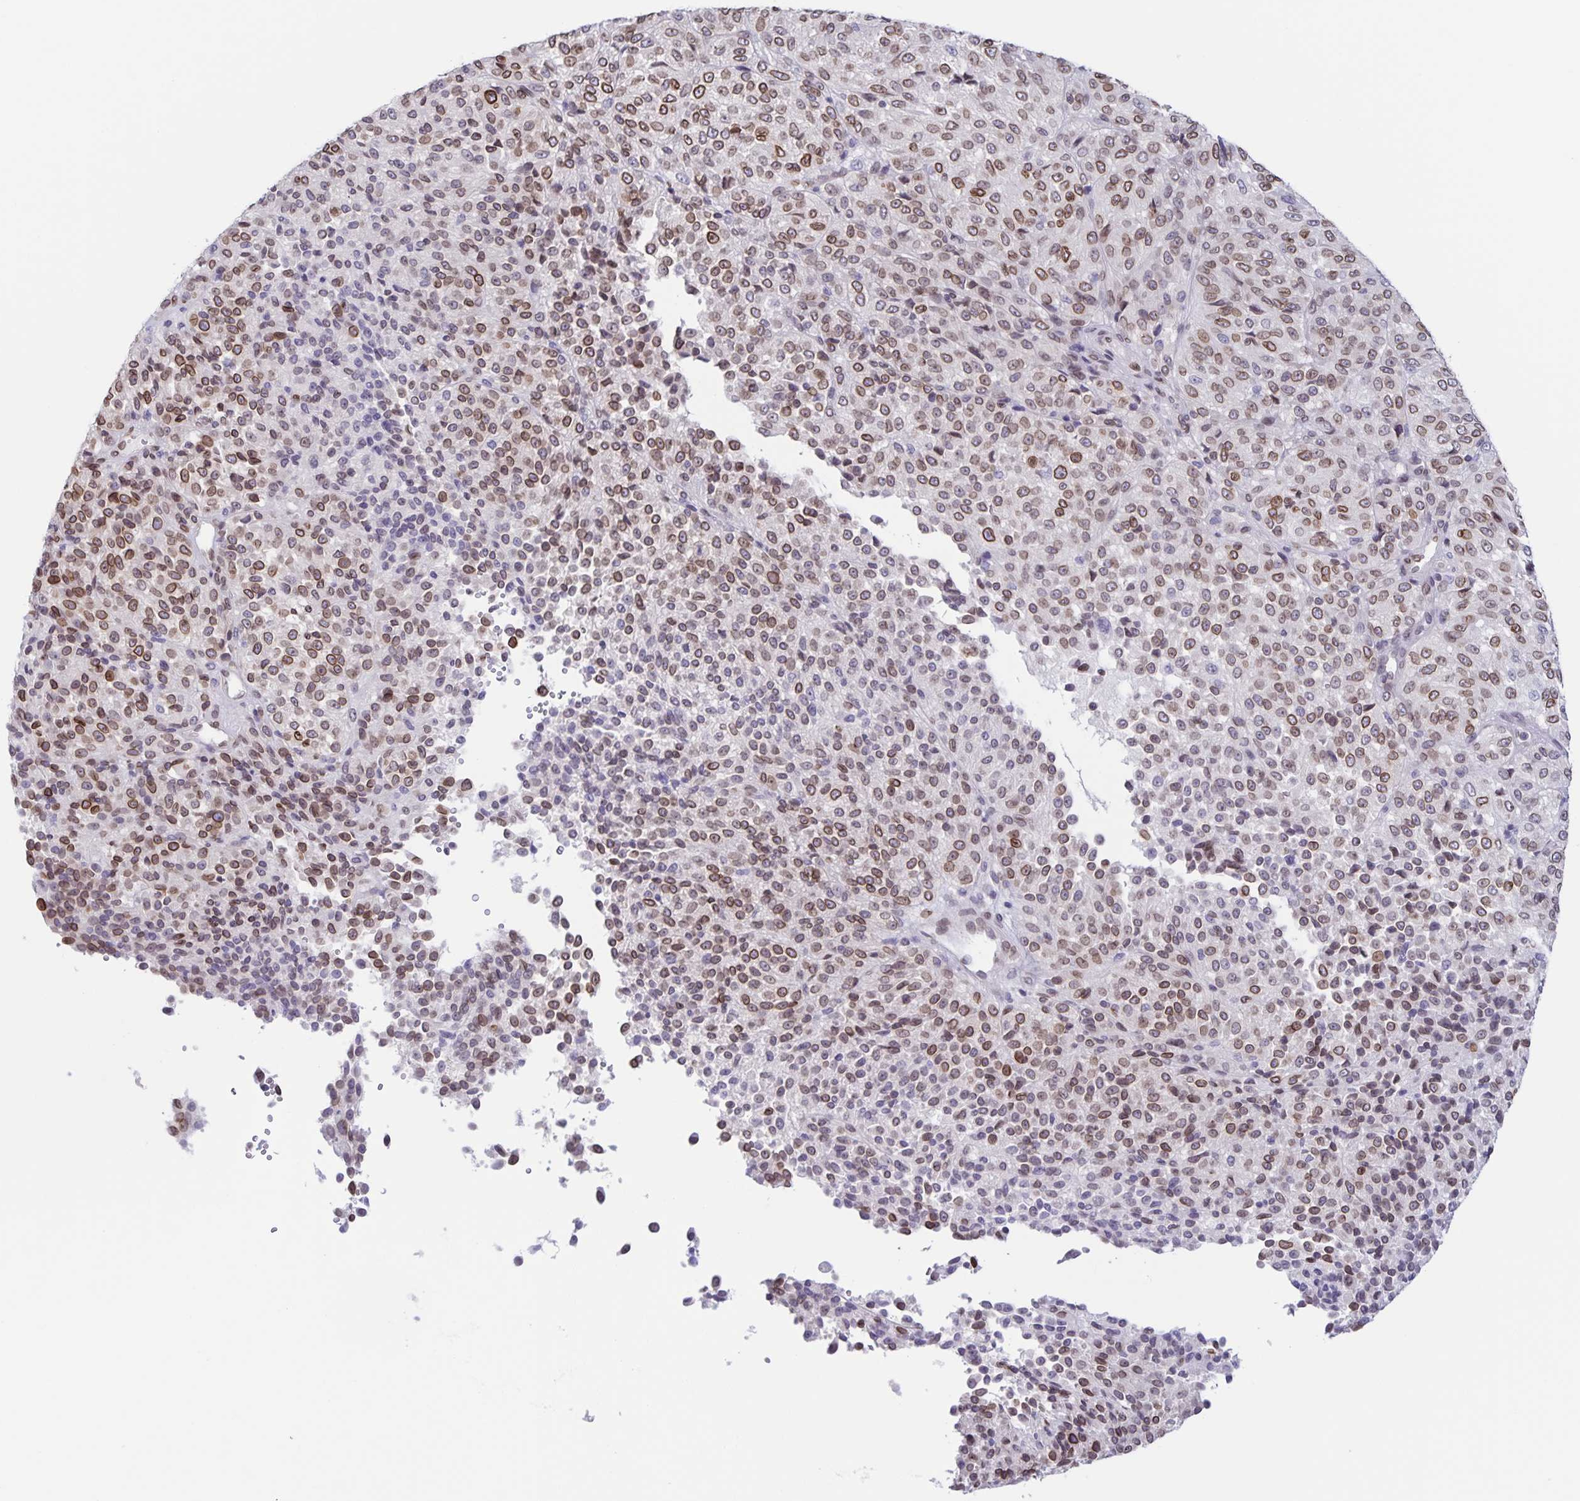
{"staining": {"intensity": "moderate", "quantity": ">75%", "location": "cytoplasmic/membranous,nuclear"}, "tissue": "melanoma", "cell_type": "Tumor cells", "image_type": "cancer", "snomed": [{"axis": "morphology", "description": "Malignant melanoma, Metastatic site"}, {"axis": "topography", "description": "Brain"}], "caption": "High-magnification brightfield microscopy of malignant melanoma (metastatic site) stained with DAB (3,3'-diaminobenzidine) (brown) and counterstained with hematoxylin (blue). tumor cells exhibit moderate cytoplasmic/membranous and nuclear staining is appreciated in approximately>75% of cells. The staining was performed using DAB to visualize the protein expression in brown, while the nuclei were stained in blue with hematoxylin (Magnification: 20x).", "gene": "SYNE2", "patient": {"sex": "female", "age": 56}}